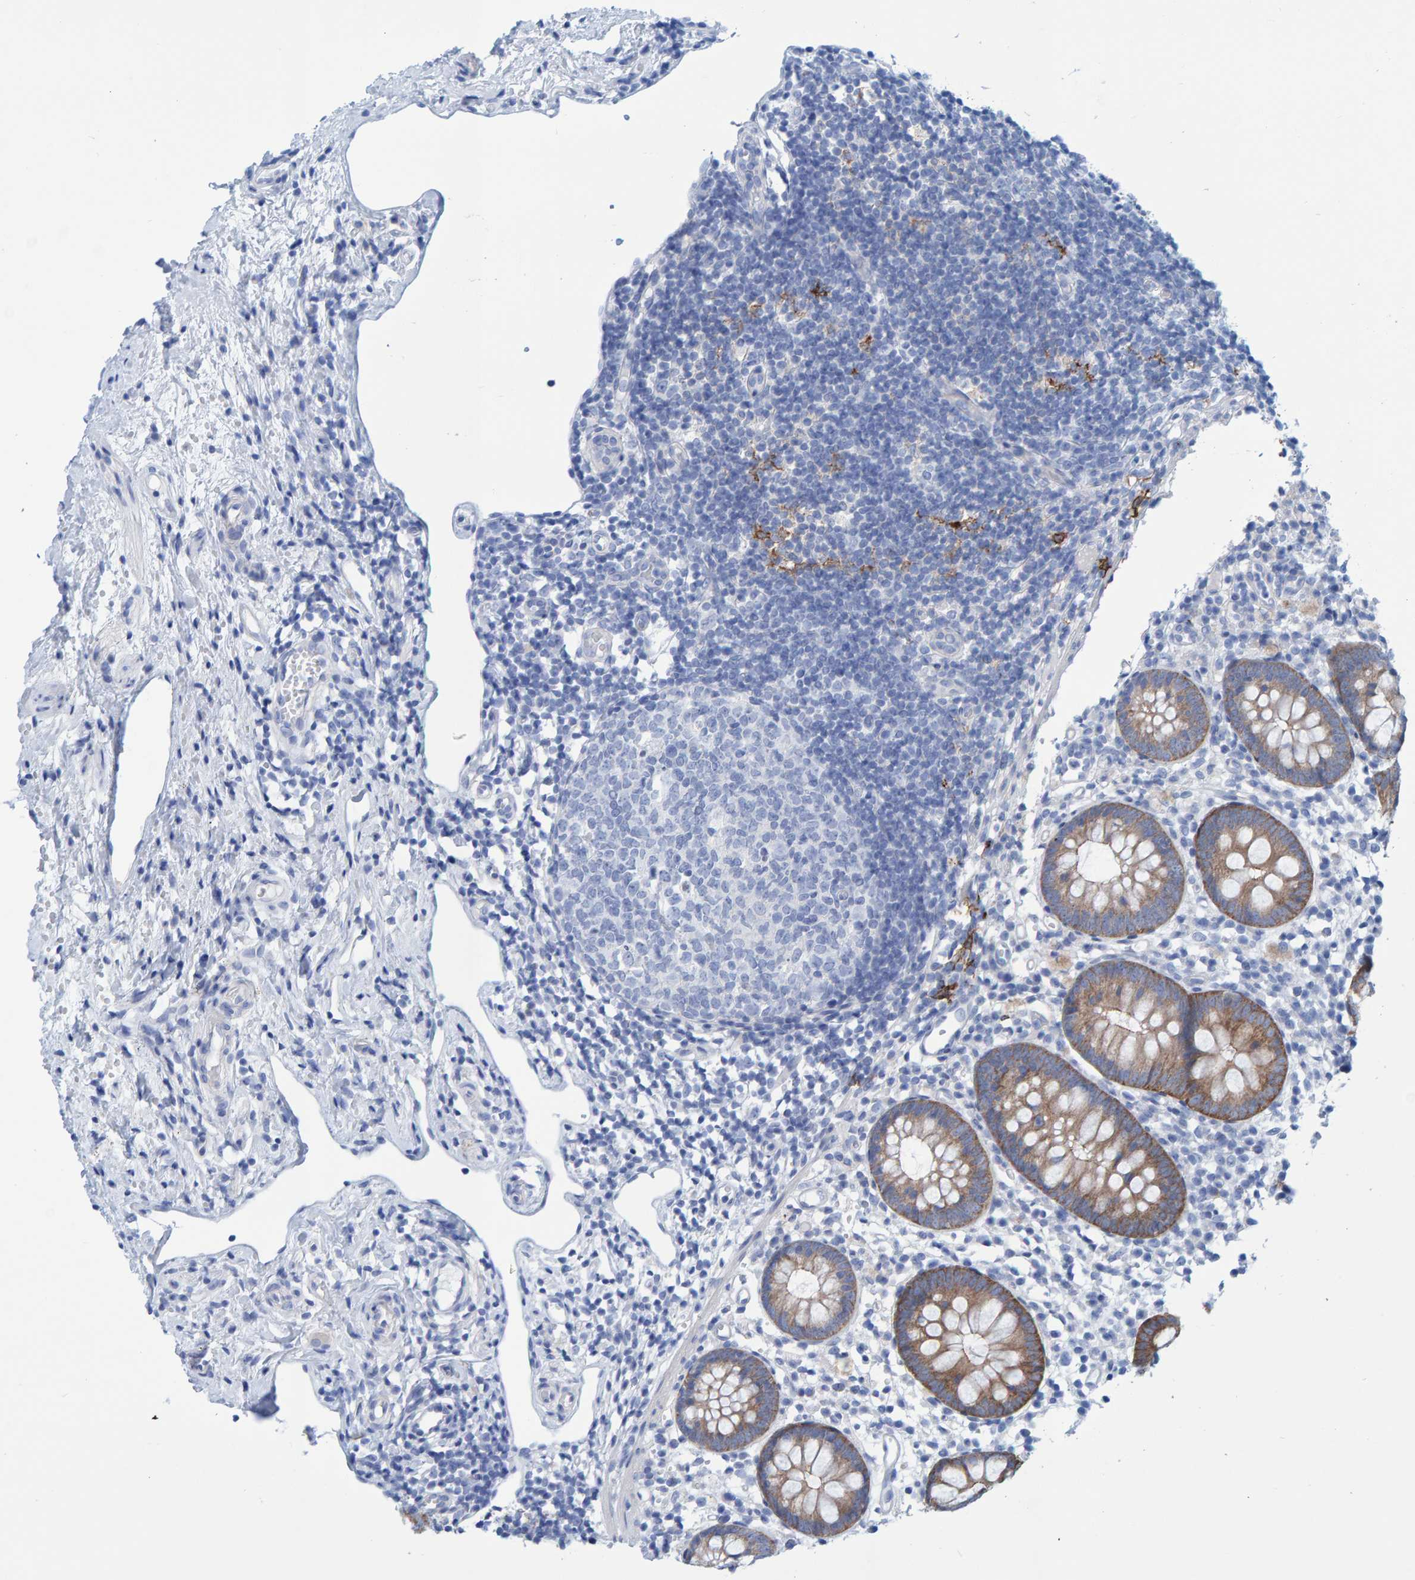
{"staining": {"intensity": "strong", "quantity": ">75%", "location": "cytoplasmic/membranous"}, "tissue": "appendix", "cell_type": "Glandular cells", "image_type": "normal", "snomed": [{"axis": "morphology", "description": "Normal tissue, NOS"}, {"axis": "topography", "description": "Appendix"}], "caption": "Immunohistochemistry staining of benign appendix, which shows high levels of strong cytoplasmic/membranous positivity in about >75% of glandular cells indicating strong cytoplasmic/membranous protein staining. The staining was performed using DAB (brown) for protein detection and nuclei were counterstained in hematoxylin (blue).", "gene": "JAKMIP3", "patient": {"sex": "female", "age": 20}}